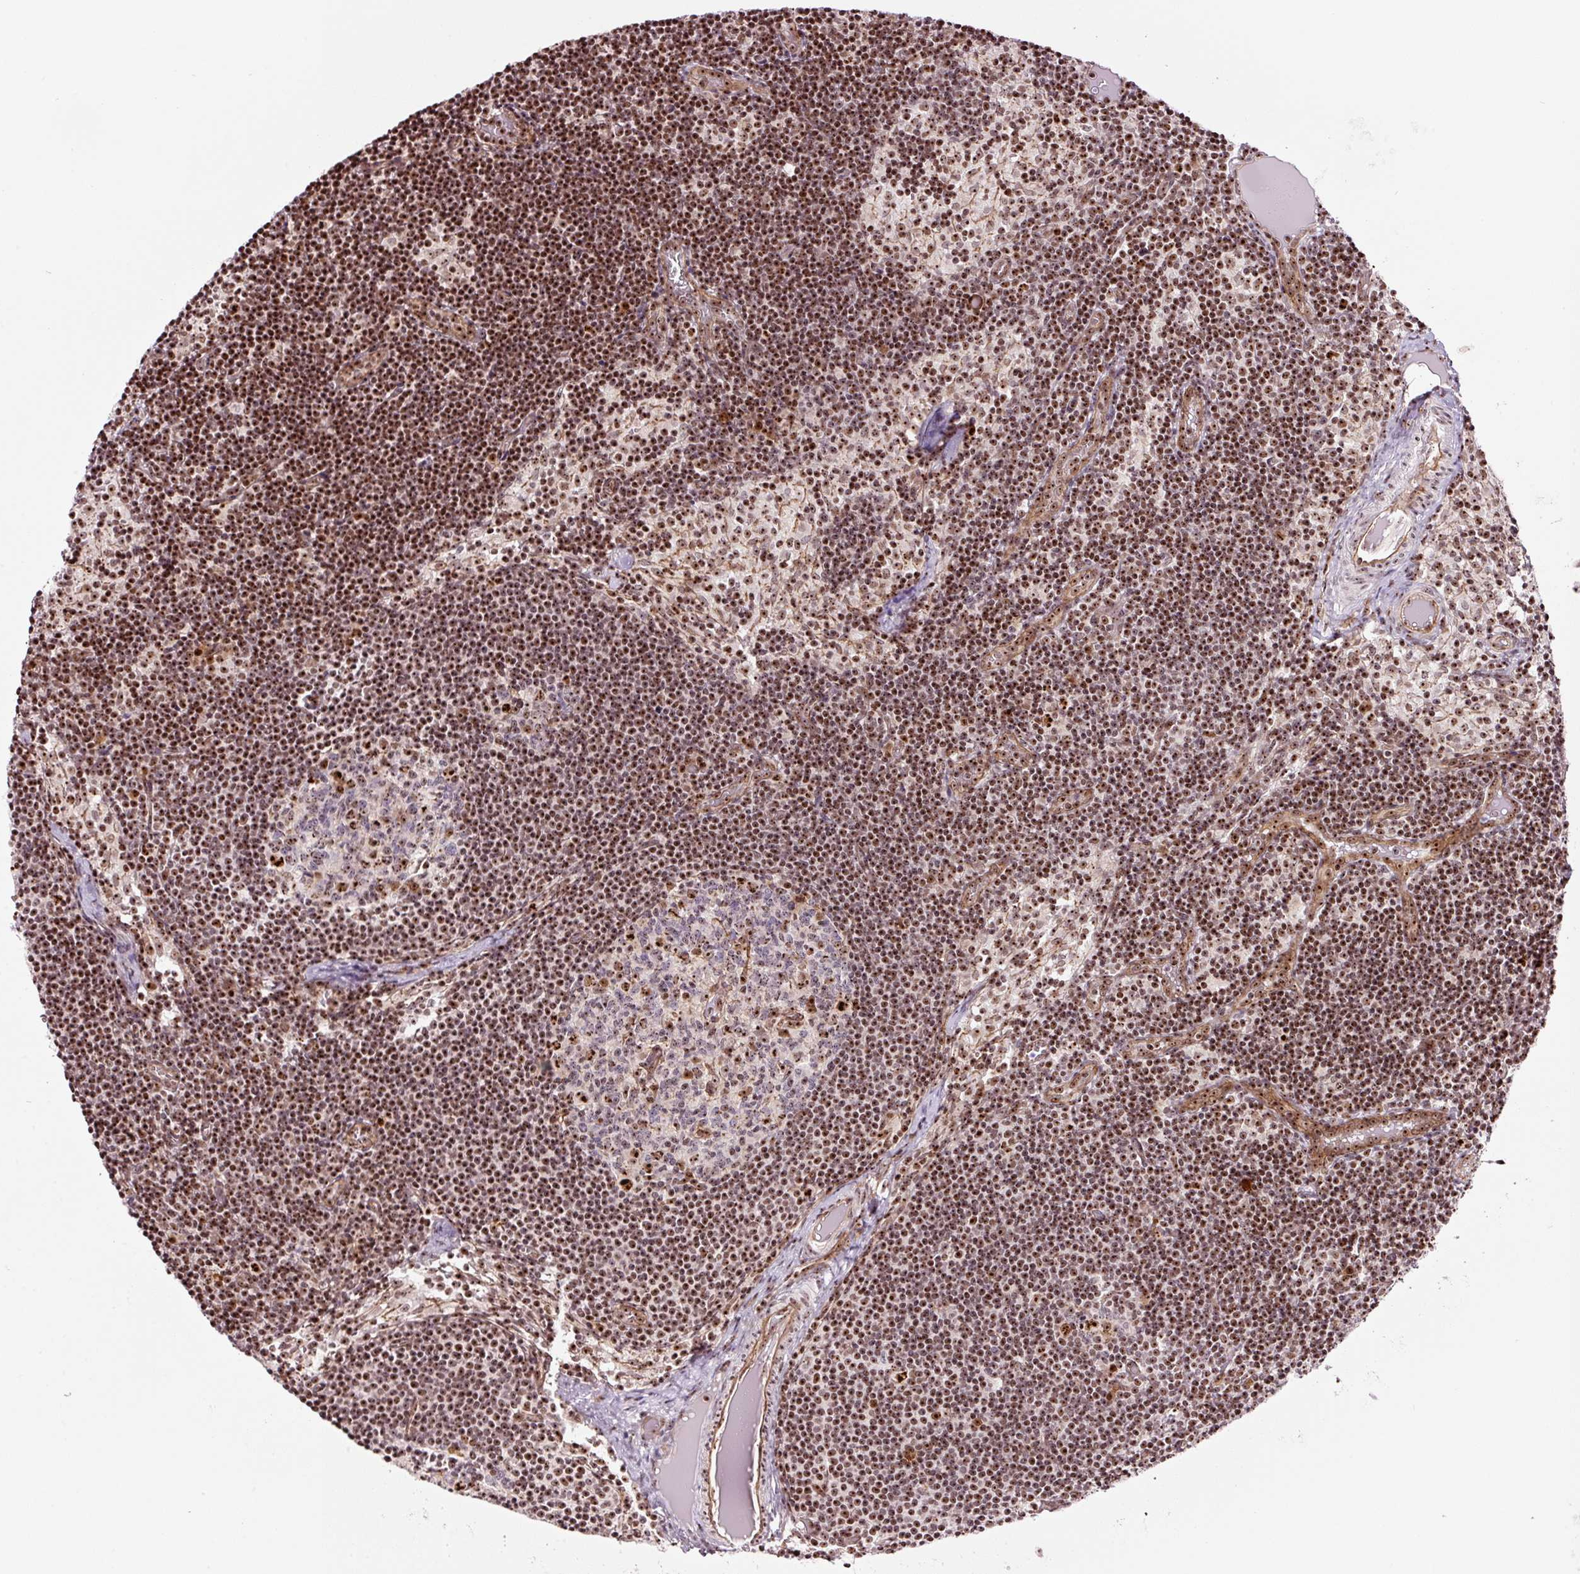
{"staining": {"intensity": "strong", "quantity": "25%-75%", "location": "nuclear"}, "tissue": "lymph node", "cell_type": "Germinal center cells", "image_type": "normal", "snomed": [{"axis": "morphology", "description": "Normal tissue, NOS"}, {"axis": "topography", "description": "Lymph node"}], "caption": "Lymph node stained with a brown dye displays strong nuclear positive expression in about 25%-75% of germinal center cells.", "gene": "GNL3", "patient": {"sex": "female", "age": 31}}